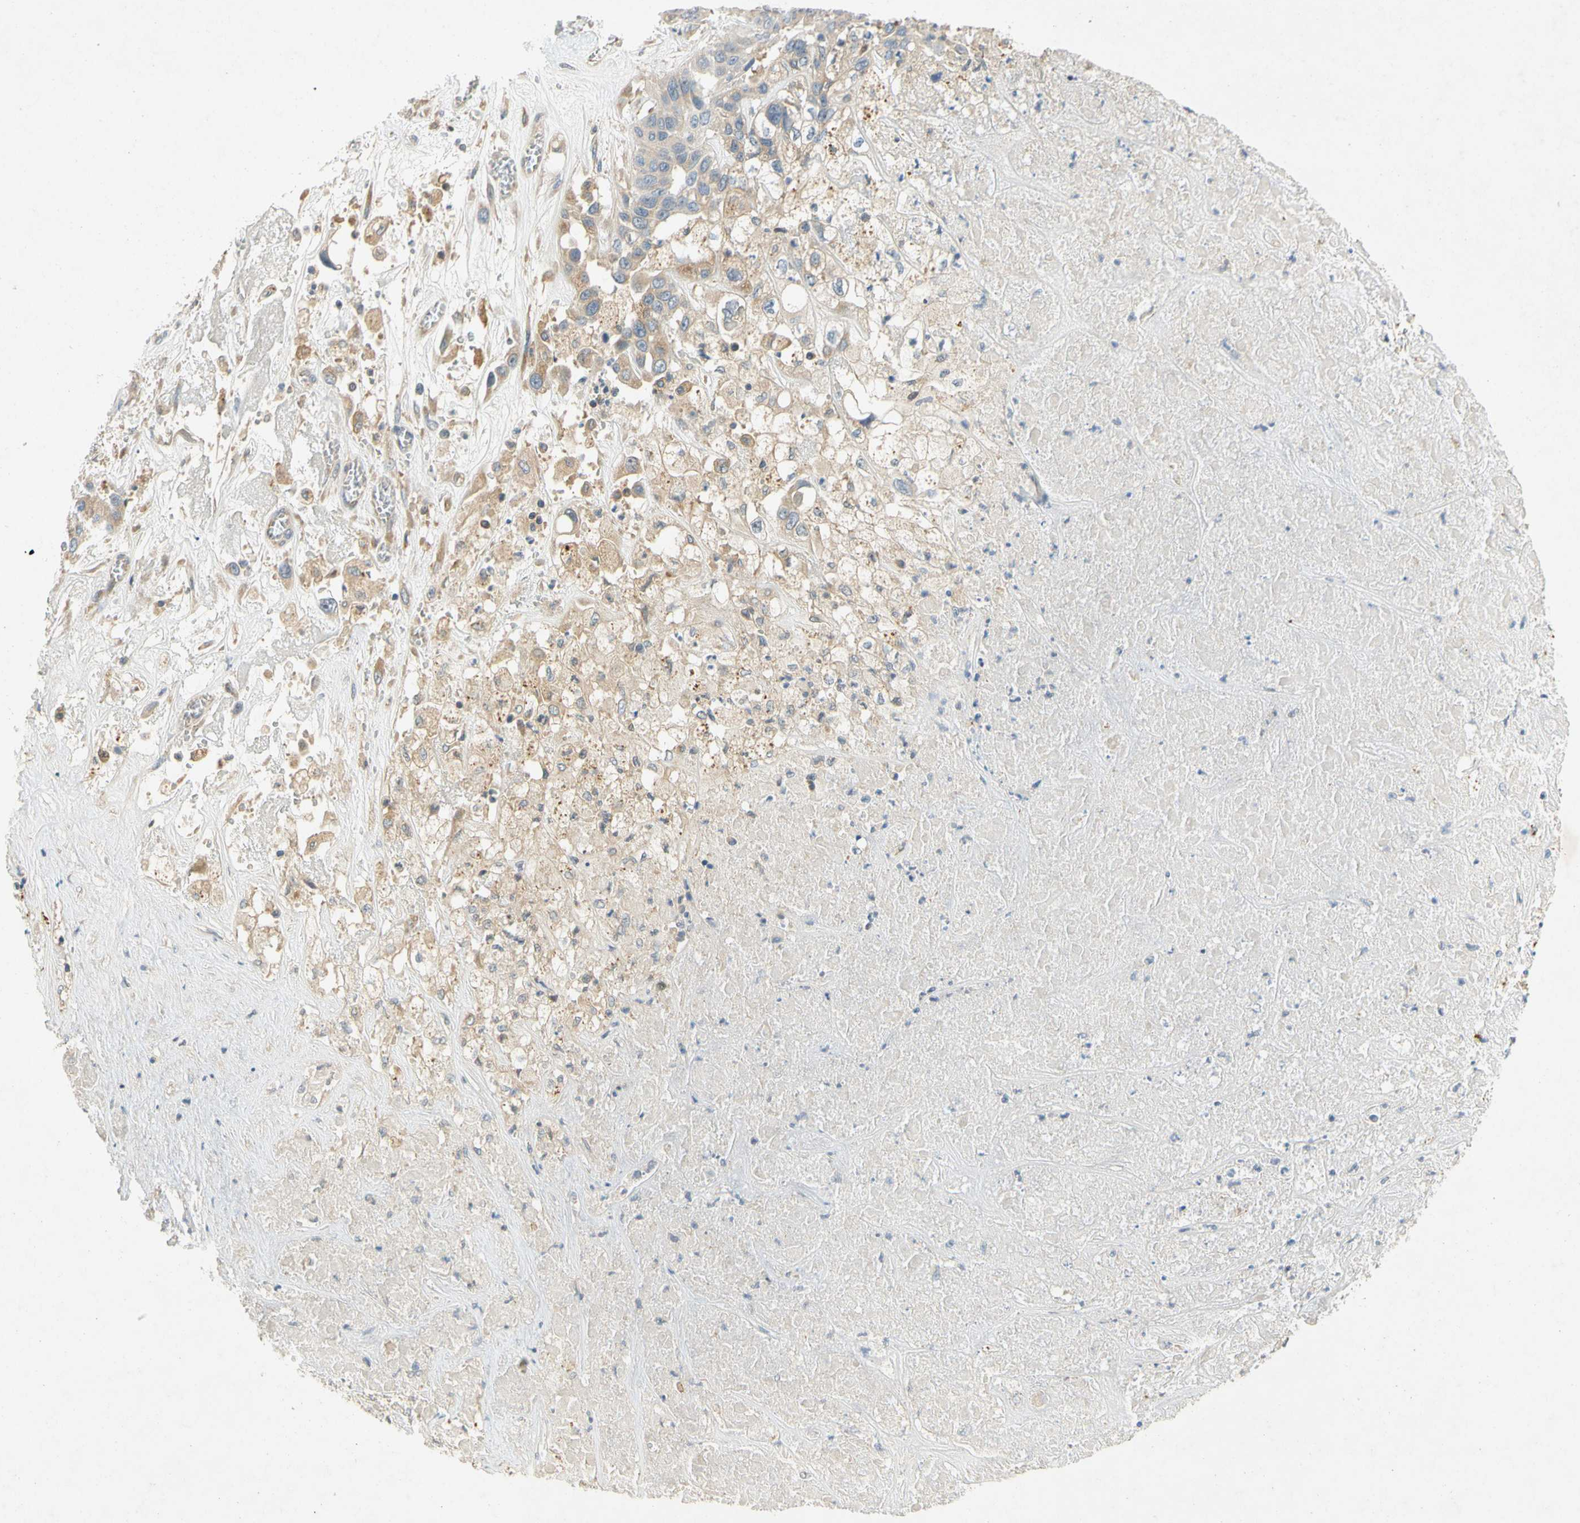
{"staining": {"intensity": "weak", "quantity": "<25%", "location": "cytoplasmic/membranous"}, "tissue": "liver cancer", "cell_type": "Tumor cells", "image_type": "cancer", "snomed": [{"axis": "morphology", "description": "Cholangiocarcinoma"}, {"axis": "topography", "description": "Liver"}], "caption": "Liver cancer stained for a protein using immunohistochemistry (IHC) reveals no staining tumor cells.", "gene": "GATD1", "patient": {"sex": "female", "age": 52}}